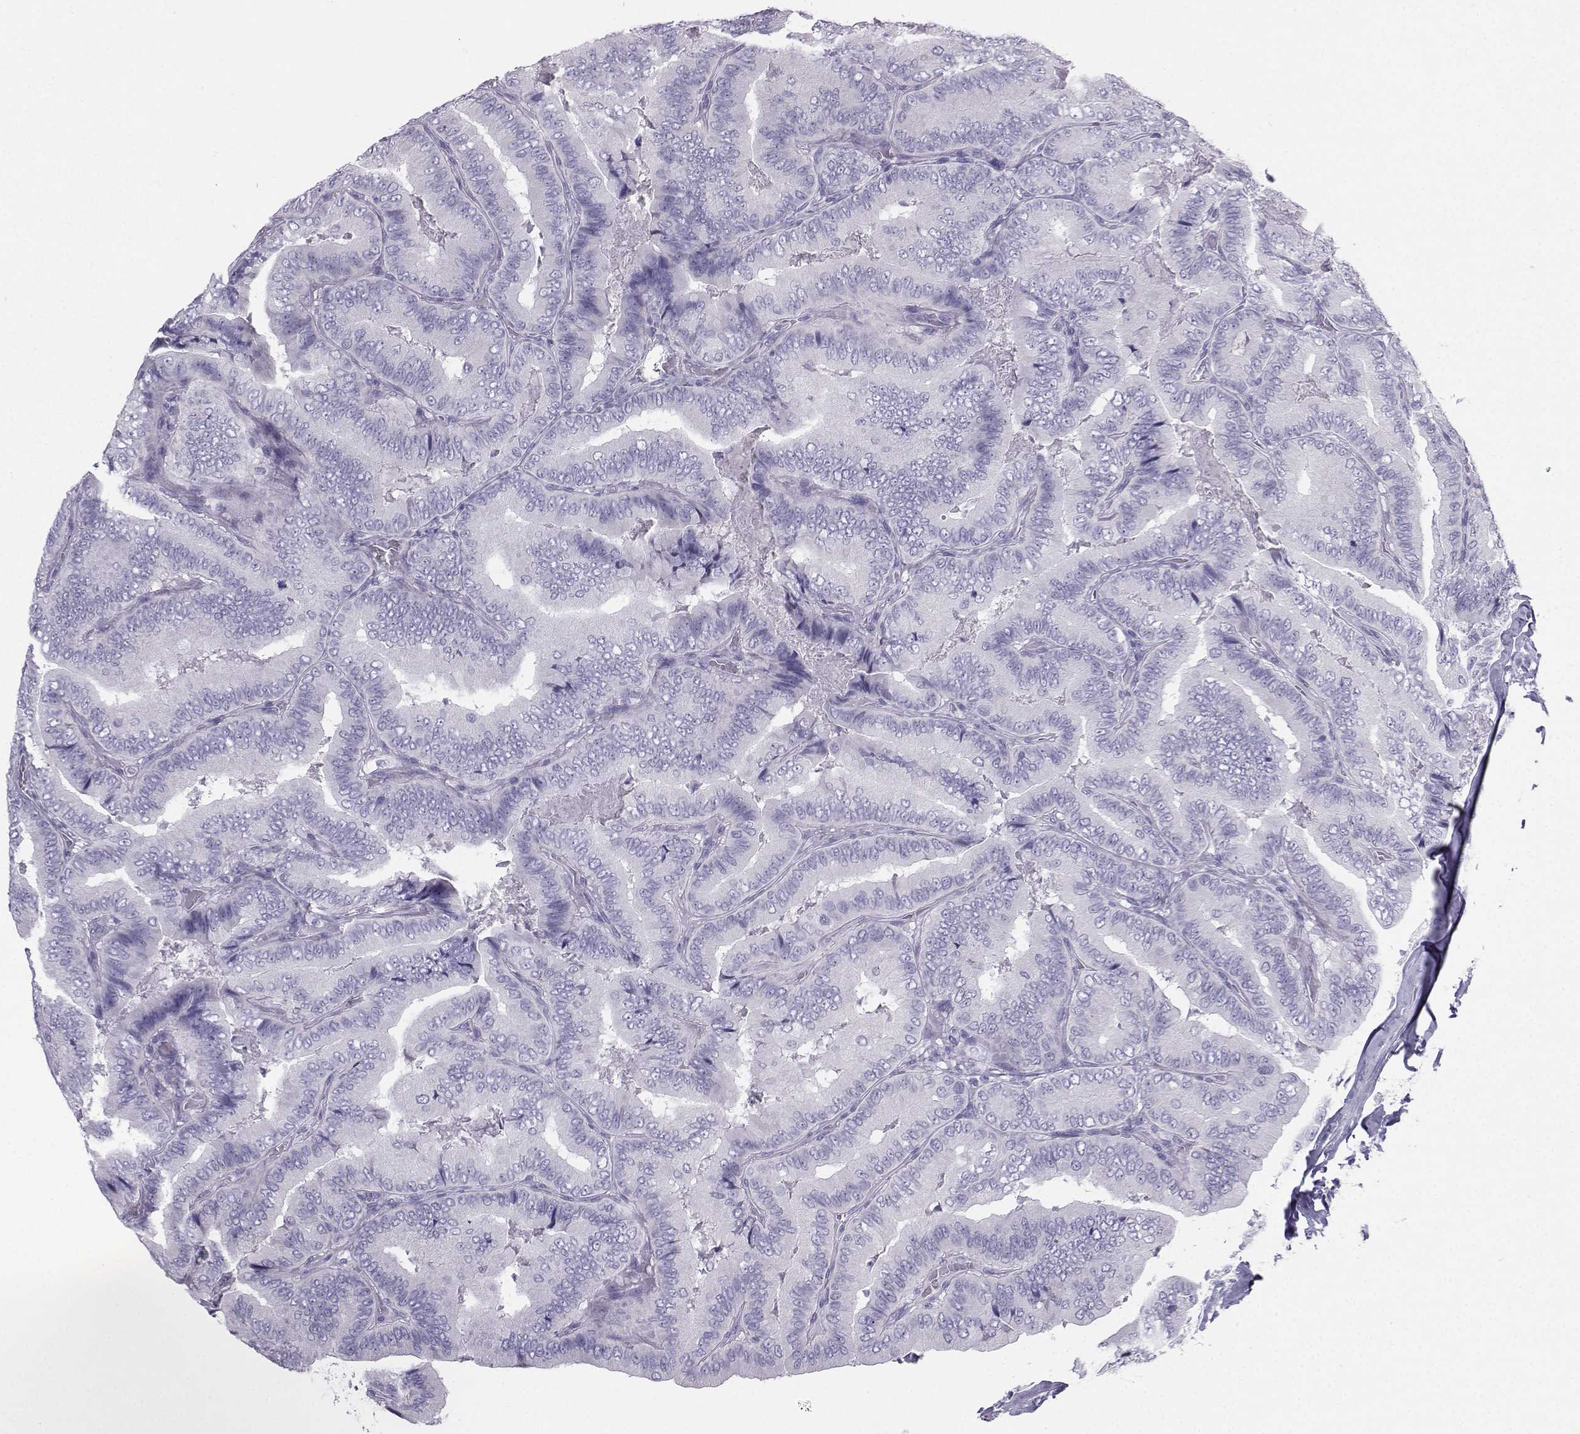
{"staining": {"intensity": "negative", "quantity": "none", "location": "none"}, "tissue": "thyroid cancer", "cell_type": "Tumor cells", "image_type": "cancer", "snomed": [{"axis": "morphology", "description": "Papillary adenocarcinoma, NOS"}, {"axis": "topography", "description": "Thyroid gland"}], "caption": "DAB (3,3'-diaminobenzidine) immunohistochemical staining of thyroid cancer (papillary adenocarcinoma) reveals no significant staining in tumor cells.", "gene": "IQCD", "patient": {"sex": "male", "age": 61}}